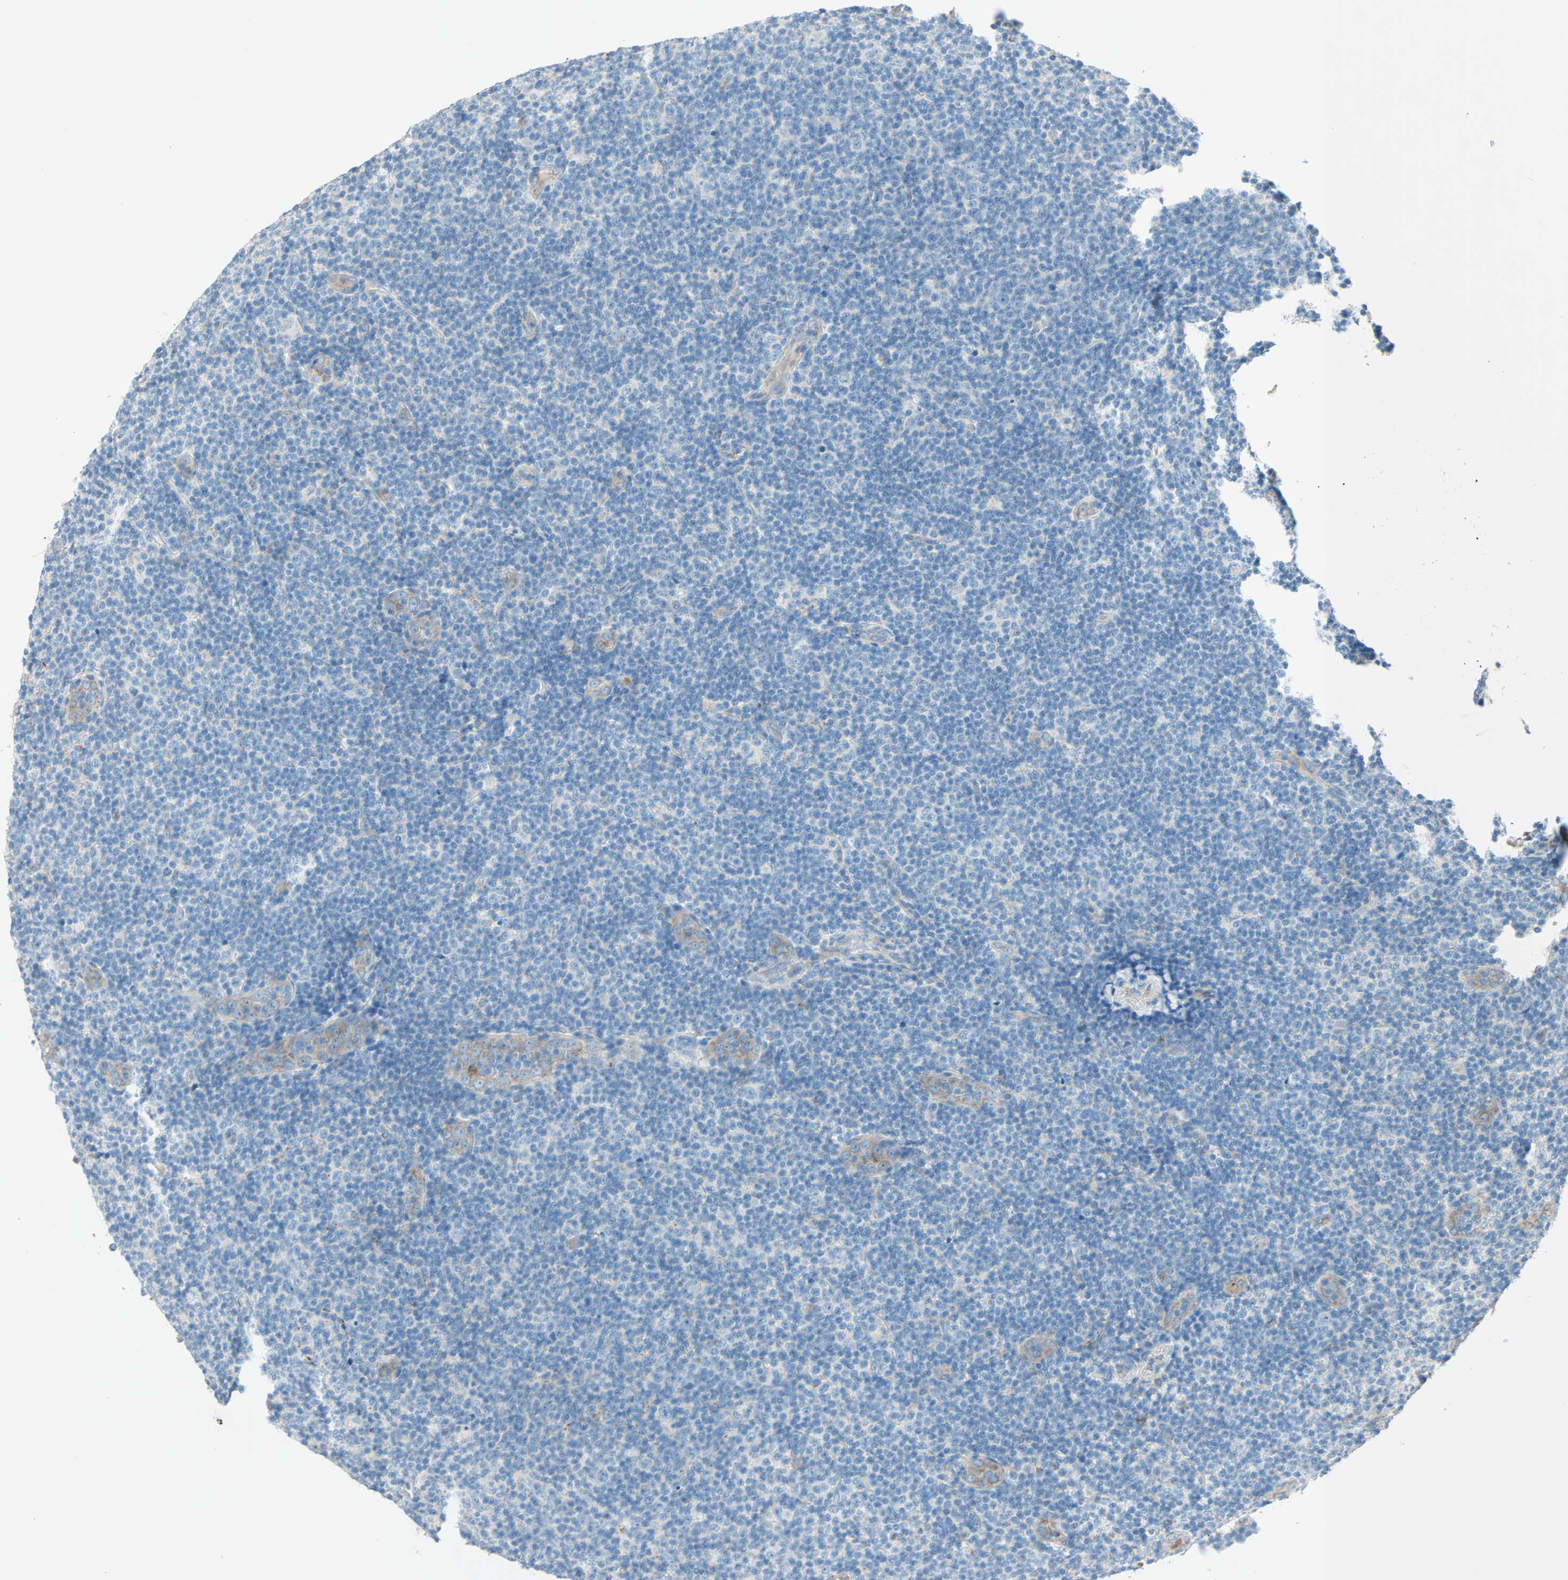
{"staining": {"intensity": "weak", "quantity": "25%-75%", "location": "cytoplasmic/membranous"}, "tissue": "lymphoma", "cell_type": "Tumor cells", "image_type": "cancer", "snomed": [{"axis": "morphology", "description": "Malignant lymphoma, non-Hodgkin's type, Low grade"}, {"axis": "topography", "description": "Lymph node"}], "caption": "About 25%-75% of tumor cells in human lymphoma reveal weak cytoplasmic/membranous protein staining as visualized by brown immunohistochemical staining.", "gene": "LY6G6F", "patient": {"sex": "male", "age": 83}}